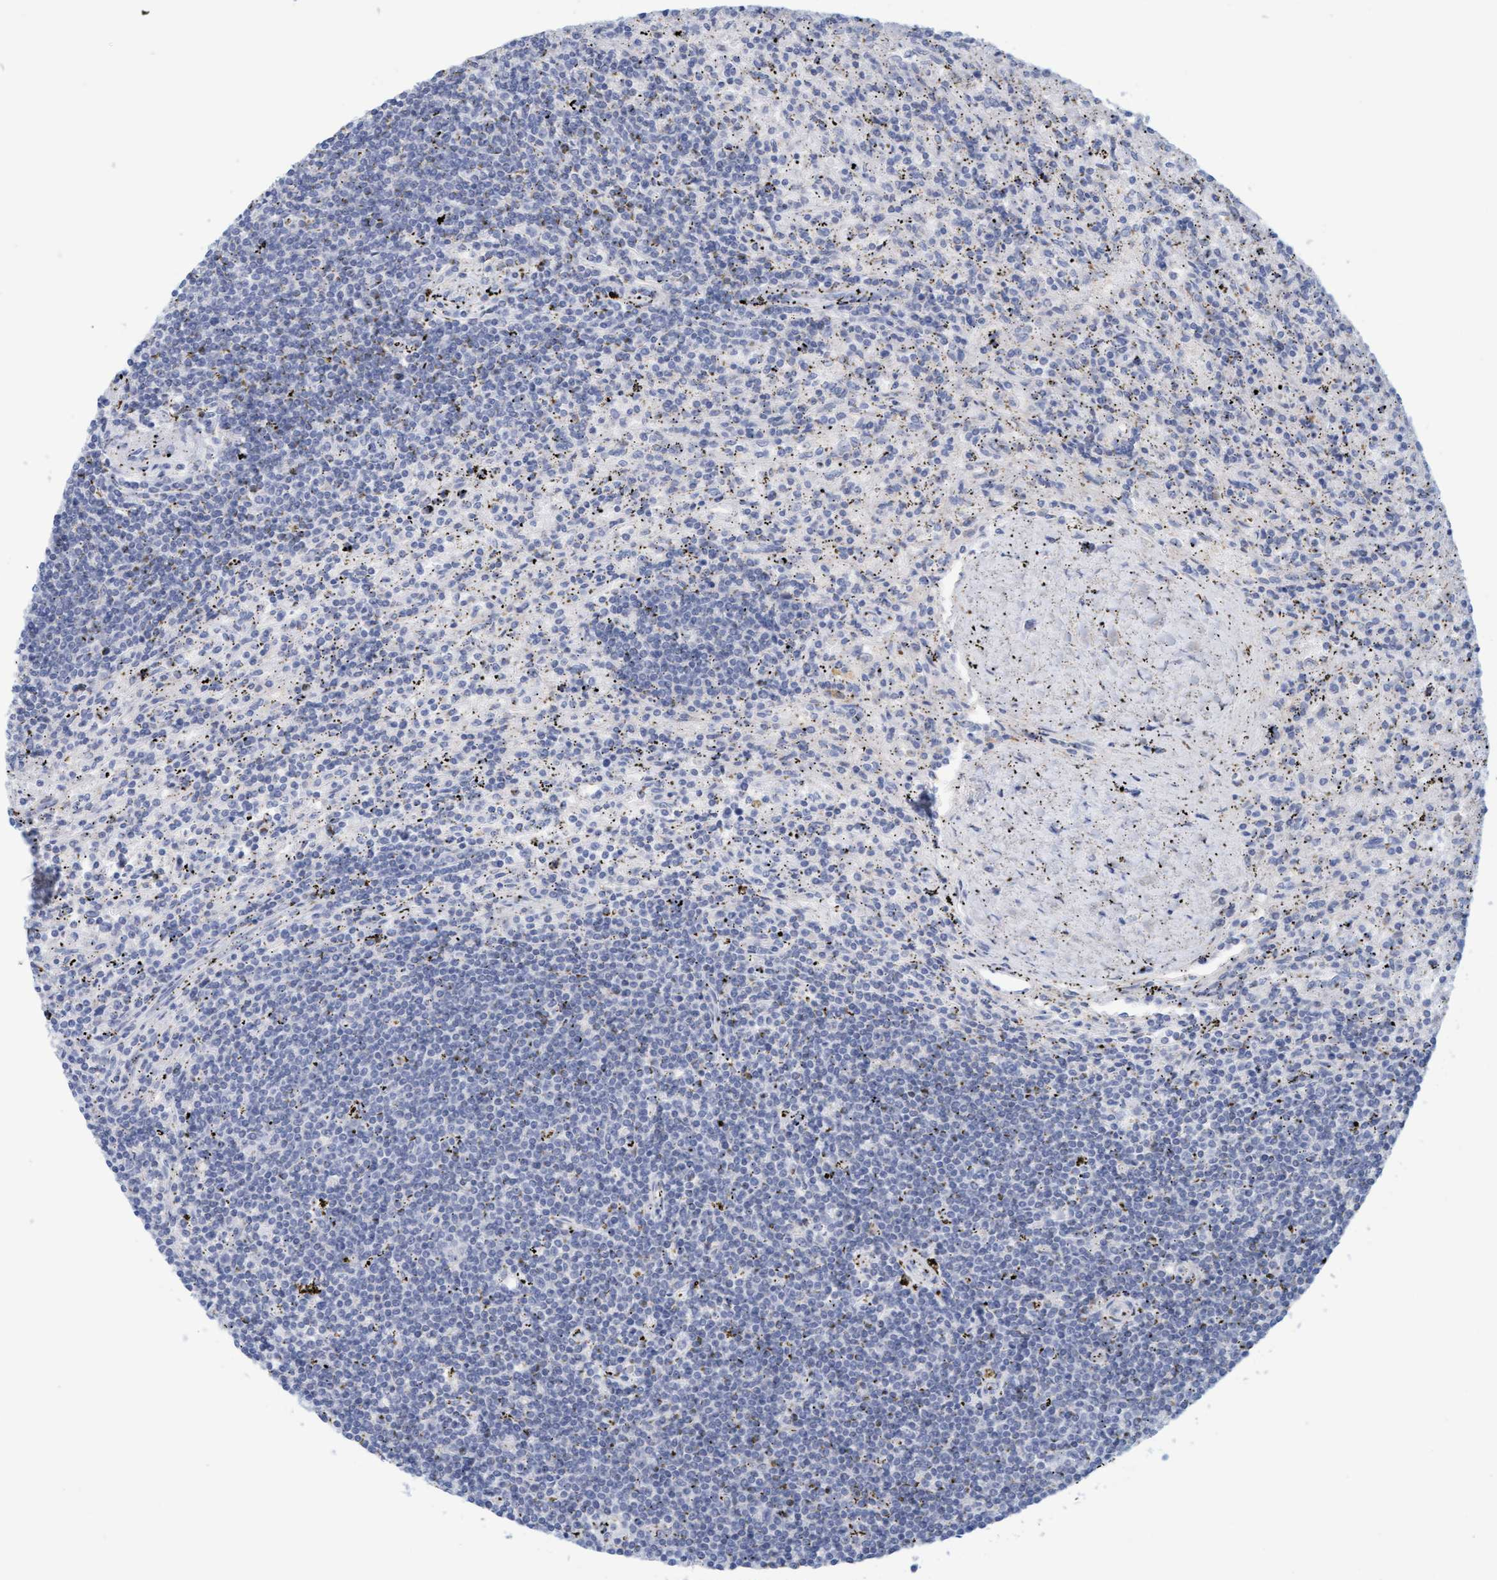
{"staining": {"intensity": "negative", "quantity": "none", "location": "none"}, "tissue": "lymphoma", "cell_type": "Tumor cells", "image_type": "cancer", "snomed": [{"axis": "morphology", "description": "Malignant lymphoma, non-Hodgkin's type, Low grade"}, {"axis": "topography", "description": "Spleen"}], "caption": "Tumor cells show no significant protein staining in malignant lymphoma, non-Hodgkin's type (low-grade).", "gene": "KLHL11", "patient": {"sex": "male", "age": 76}}